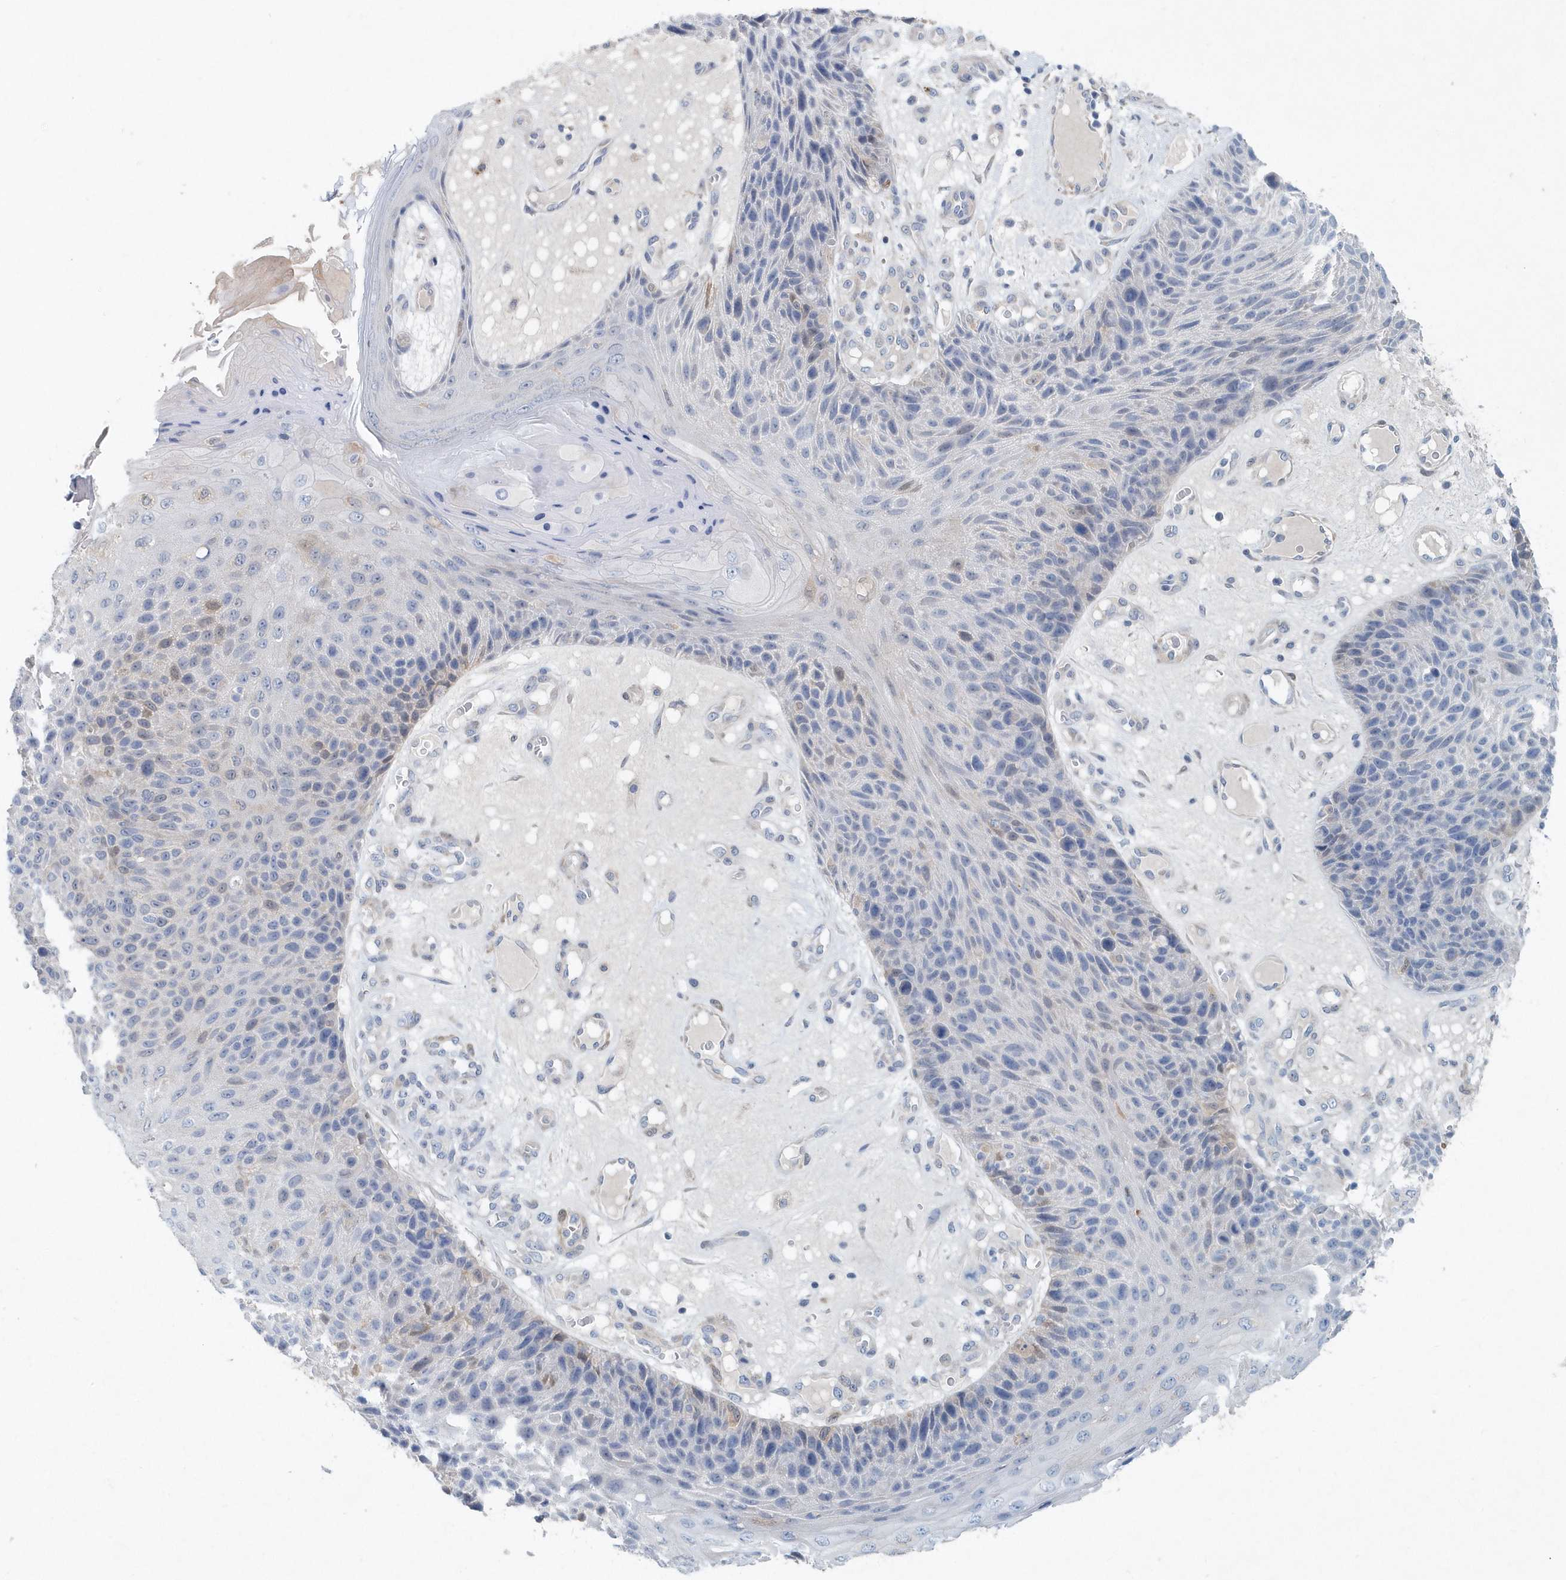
{"staining": {"intensity": "negative", "quantity": "none", "location": "none"}, "tissue": "skin cancer", "cell_type": "Tumor cells", "image_type": "cancer", "snomed": [{"axis": "morphology", "description": "Squamous cell carcinoma, NOS"}, {"axis": "topography", "description": "Skin"}], "caption": "A micrograph of skin cancer (squamous cell carcinoma) stained for a protein displays no brown staining in tumor cells. Nuclei are stained in blue.", "gene": "PFN2", "patient": {"sex": "female", "age": 88}}